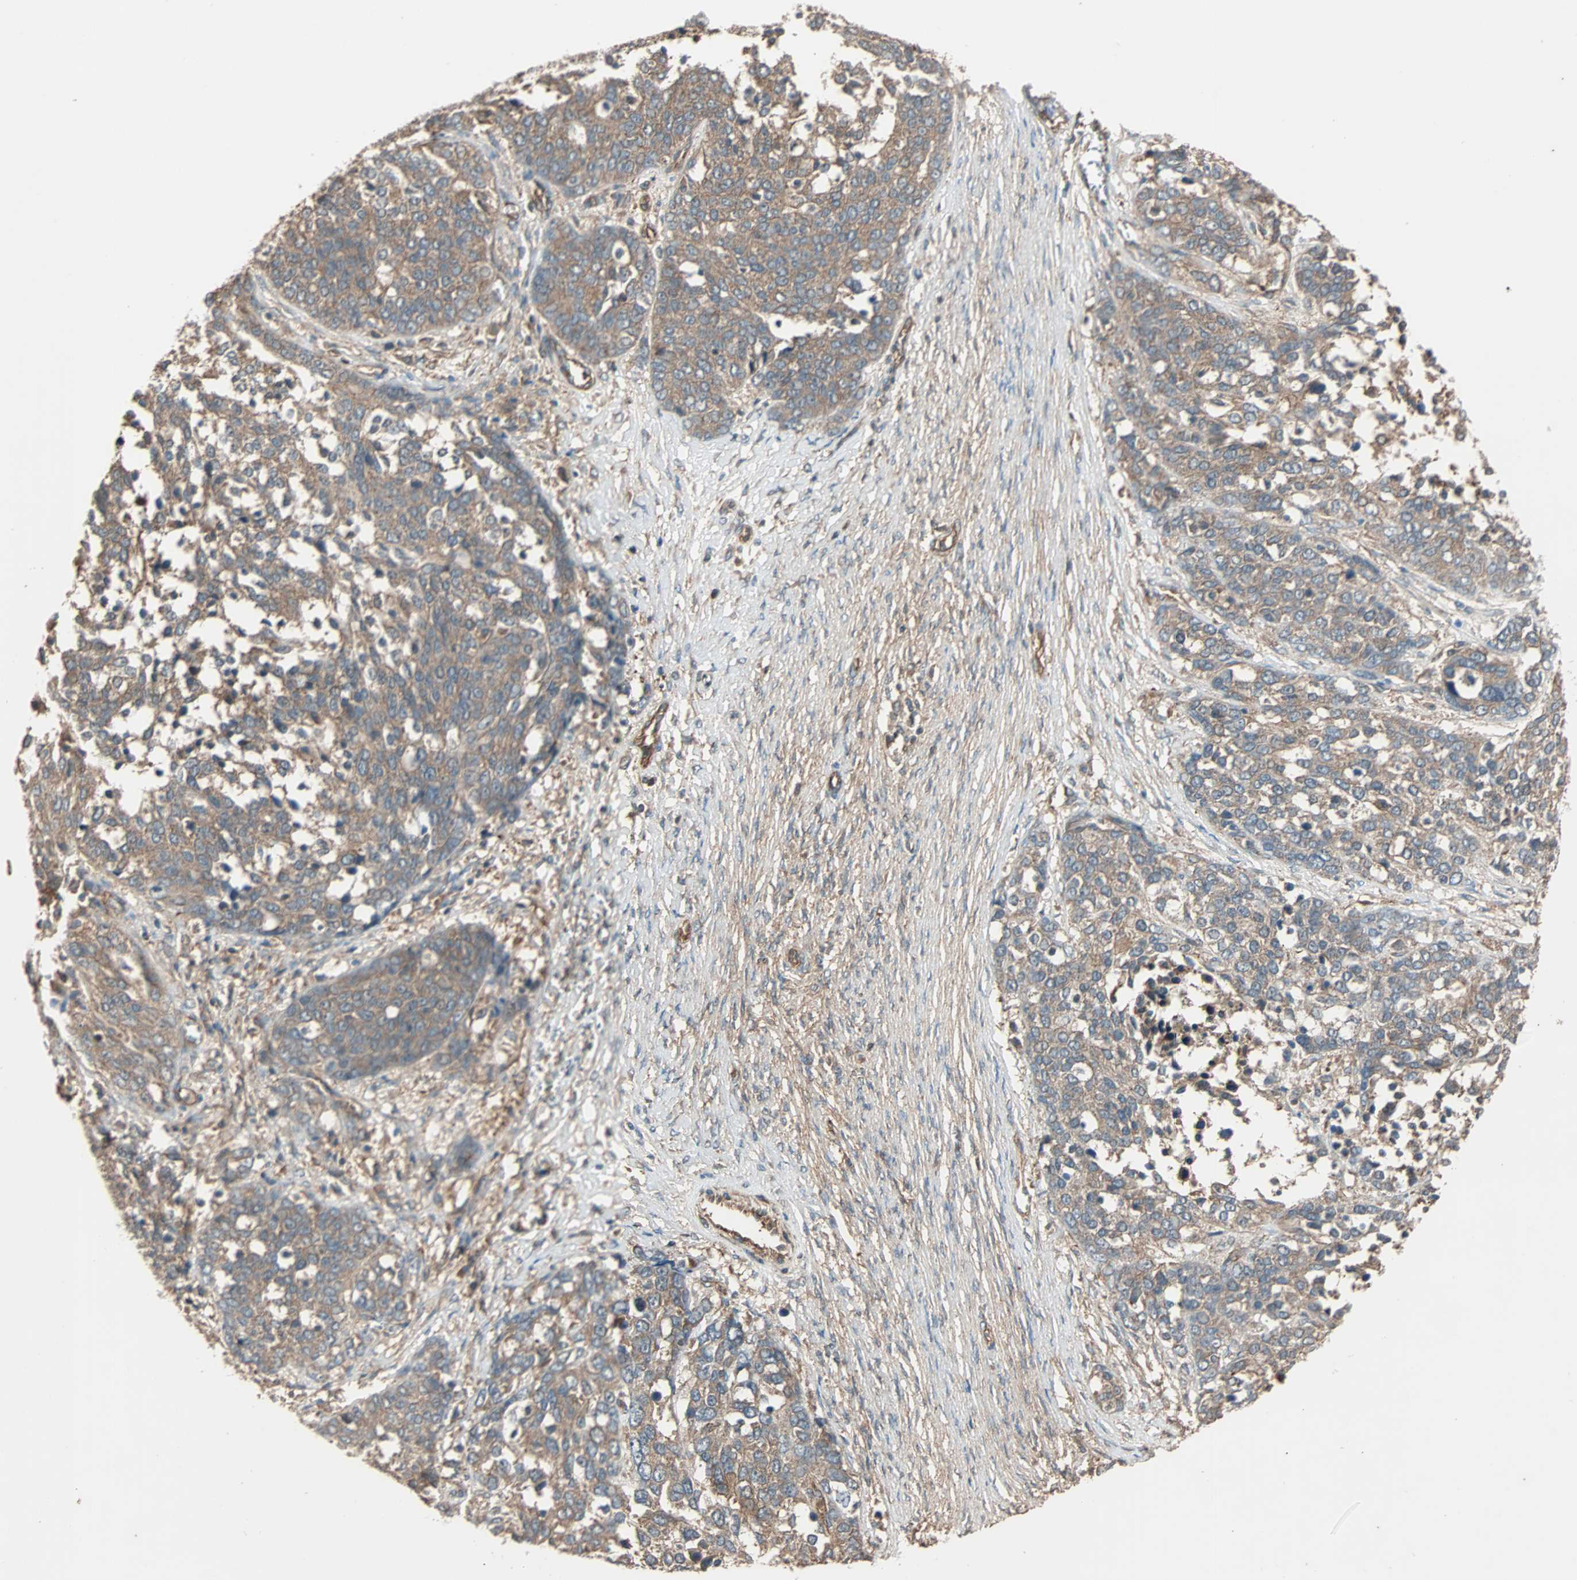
{"staining": {"intensity": "weak", "quantity": ">75%", "location": "cytoplasmic/membranous"}, "tissue": "ovarian cancer", "cell_type": "Tumor cells", "image_type": "cancer", "snomed": [{"axis": "morphology", "description": "Cystadenocarcinoma, serous, NOS"}, {"axis": "topography", "description": "Ovary"}], "caption": "Protein expression analysis of human ovarian cancer (serous cystadenocarcinoma) reveals weak cytoplasmic/membranous staining in about >75% of tumor cells. (DAB (3,3'-diaminobenzidine) = brown stain, brightfield microscopy at high magnification).", "gene": "GCK", "patient": {"sex": "female", "age": 44}}